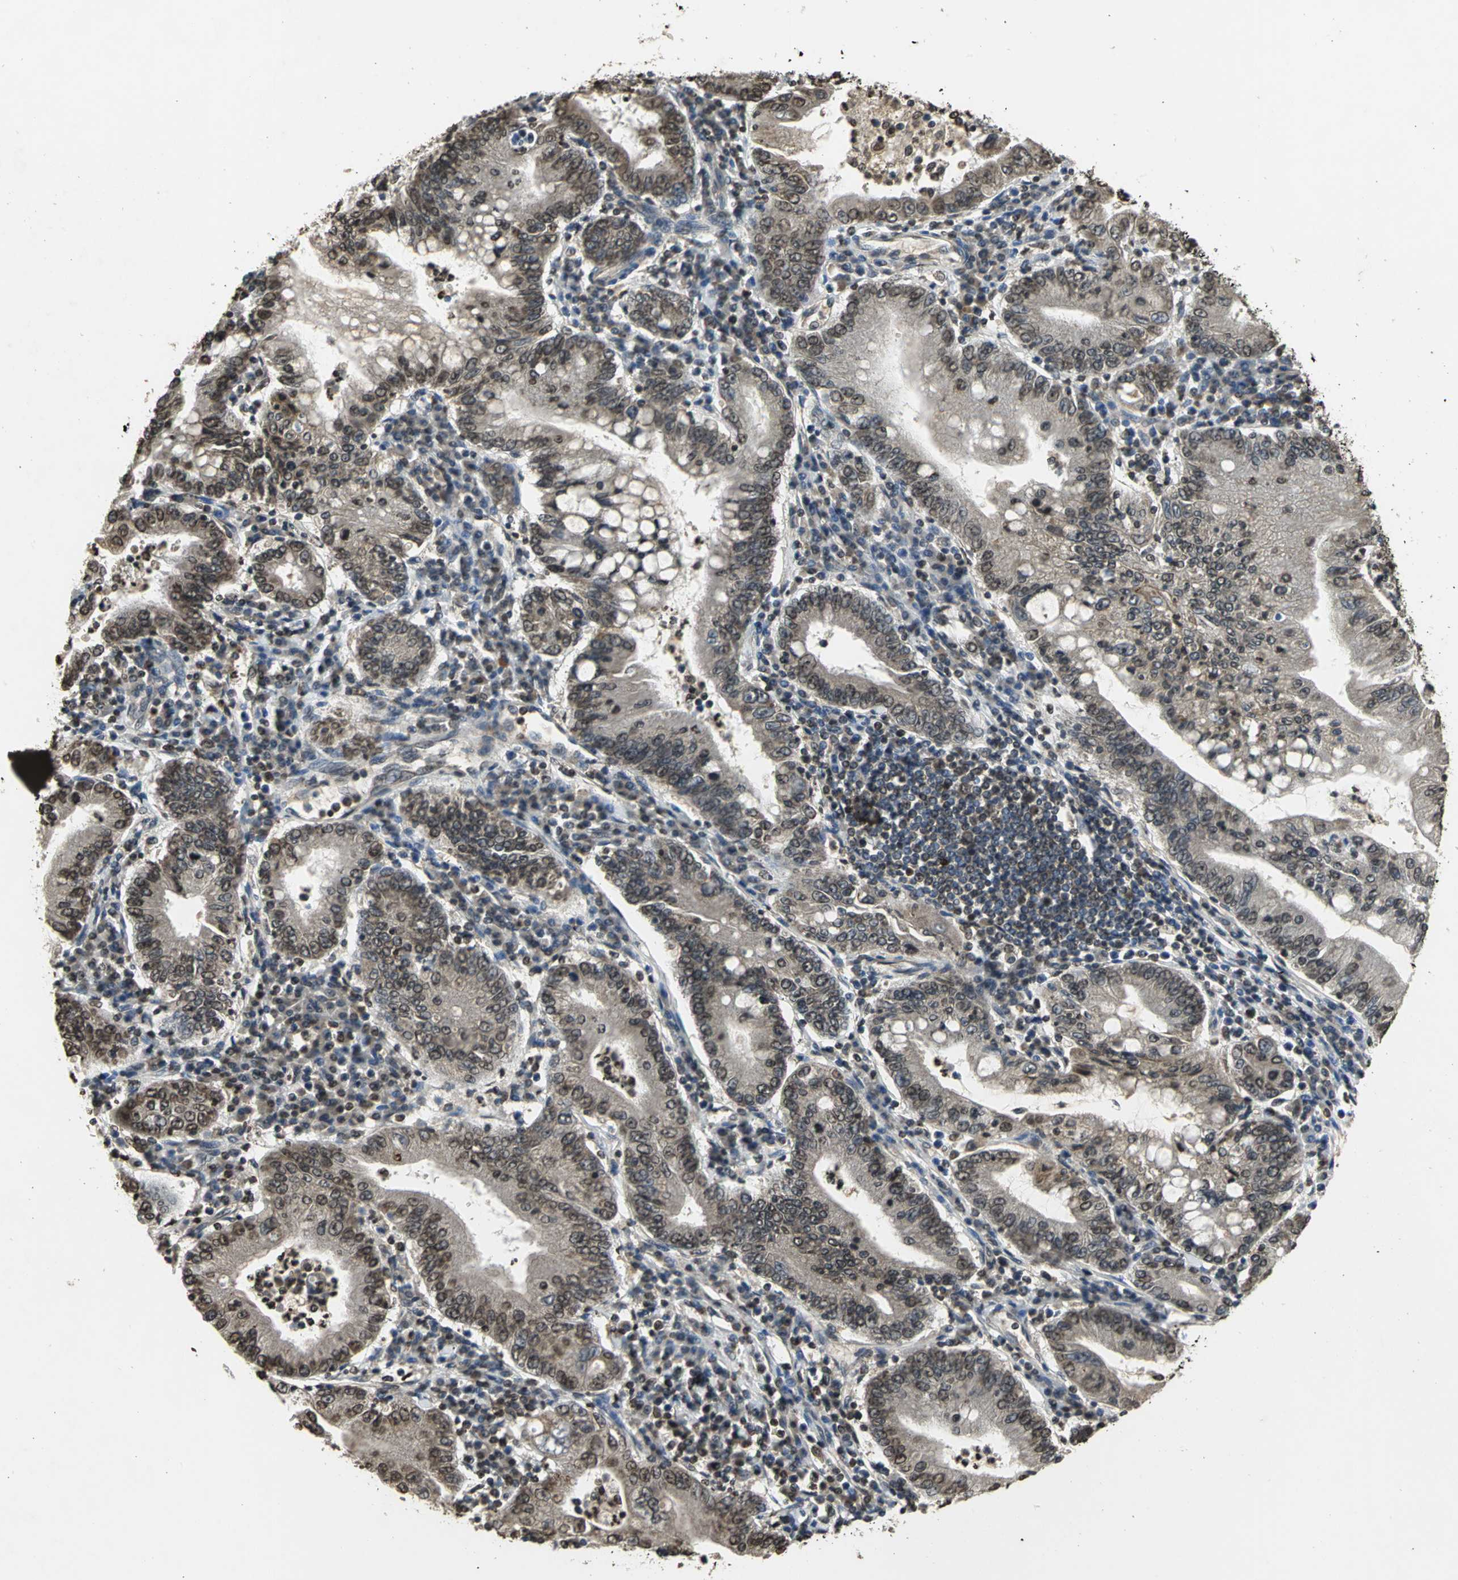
{"staining": {"intensity": "moderate", "quantity": ">75%", "location": "cytoplasmic/membranous,nuclear"}, "tissue": "stomach cancer", "cell_type": "Tumor cells", "image_type": "cancer", "snomed": [{"axis": "morphology", "description": "Normal tissue, NOS"}, {"axis": "morphology", "description": "Adenocarcinoma, NOS"}, {"axis": "topography", "description": "Esophagus"}, {"axis": "topography", "description": "Stomach, upper"}, {"axis": "topography", "description": "Peripheral nerve tissue"}], "caption": "Brown immunohistochemical staining in human stomach adenocarcinoma exhibits moderate cytoplasmic/membranous and nuclear staining in about >75% of tumor cells.", "gene": "AHR", "patient": {"sex": "male", "age": 62}}